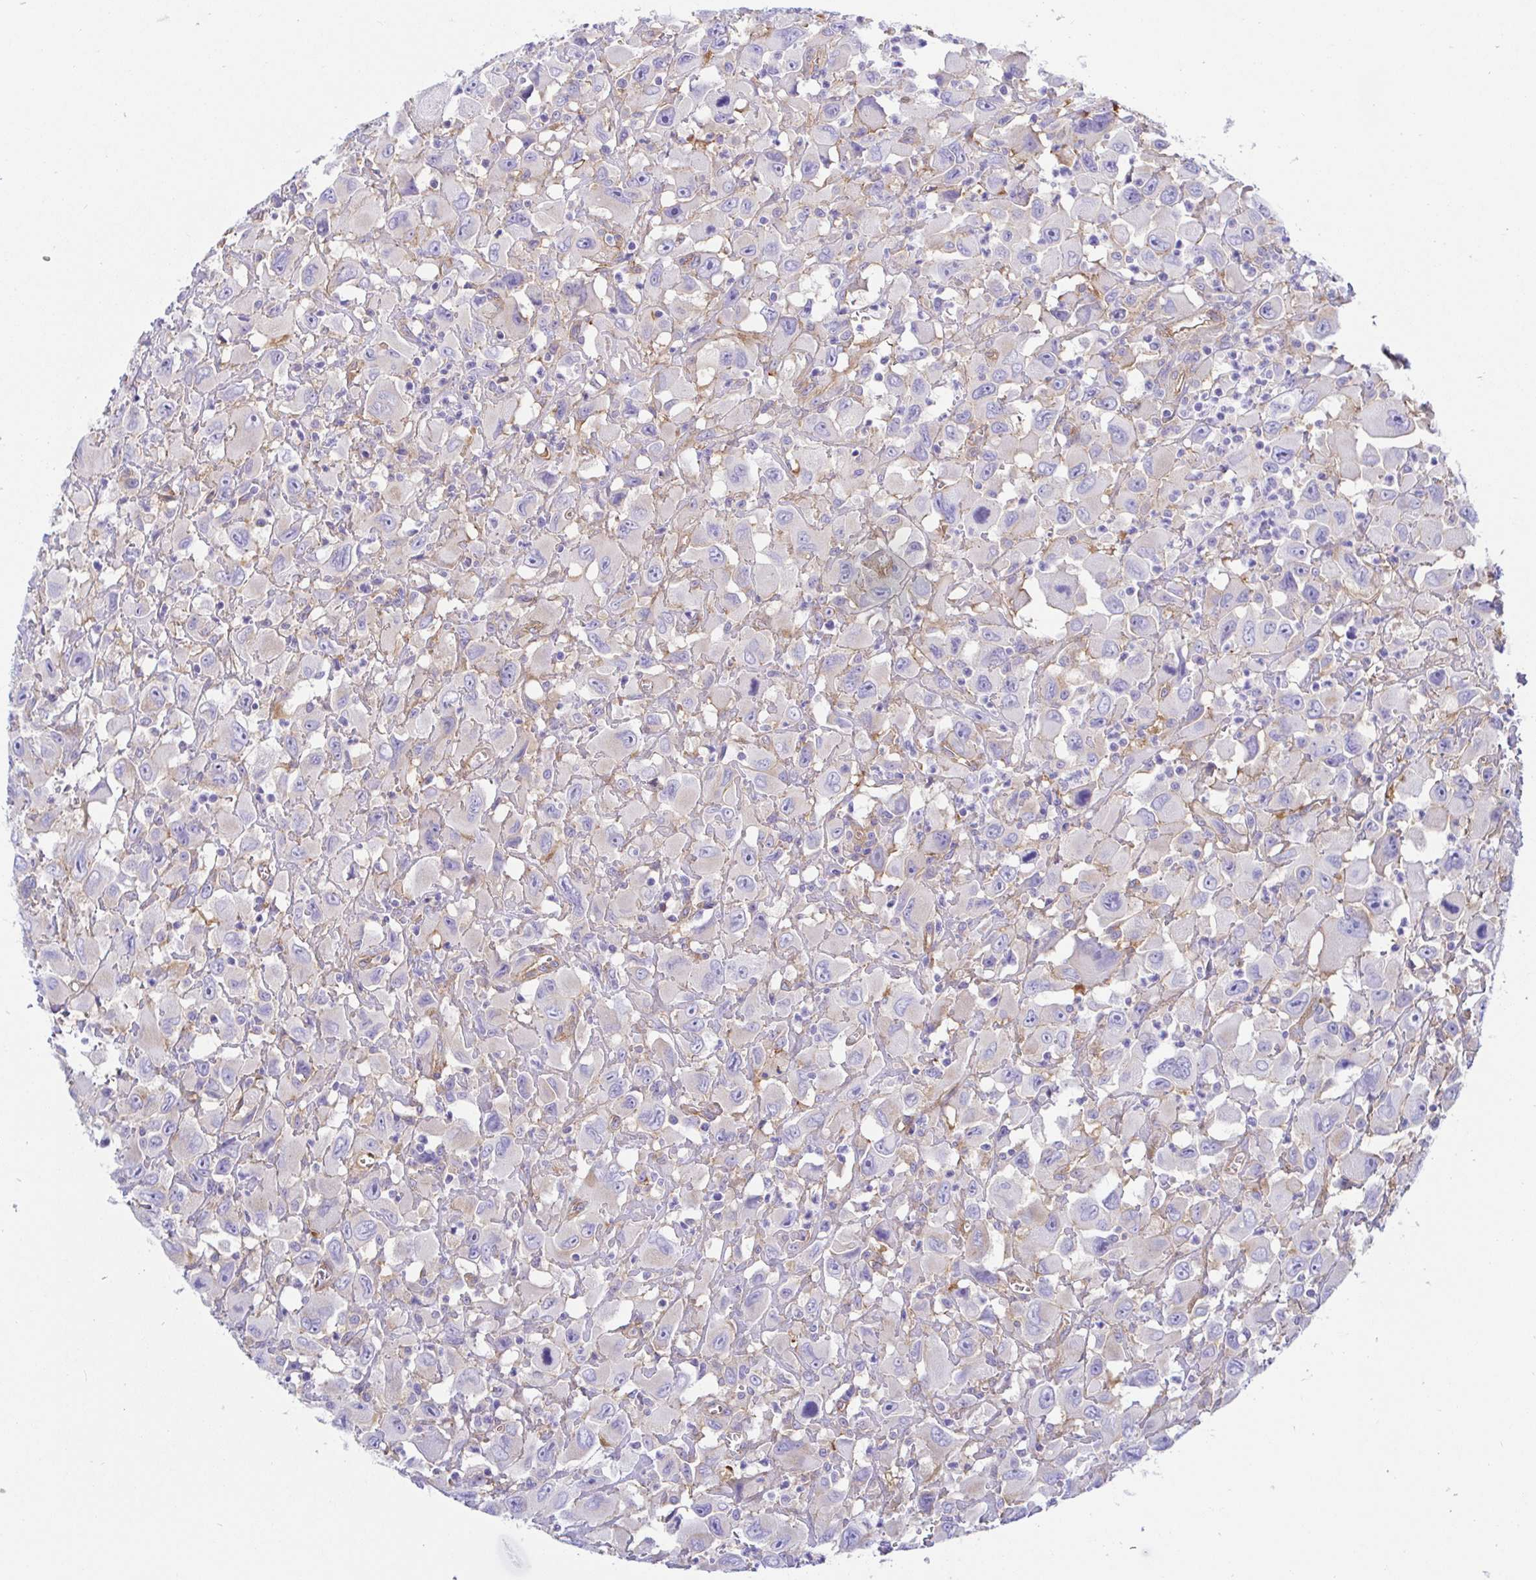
{"staining": {"intensity": "negative", "quantity": "none", "location": "none"}, "tissue": "head and neck cancer", "cell_type": "Tumor cells", "image_type": "cancer", "snomed": [{"axis": "morphology", "description": "Squamous cell carcinoma, NOS"}, {"axis": "morphology", "description": "Squamous cell carcinoma, metastatic, NOS"}, {"axis": "topography", "description": "Oral tissue"}, {"axis": "topography", "description": "Head-Neck"}], "caption": "Immunohistochemistry (IHC) image of head and neck cancer stained for a protein (brown), which reveals no positivity in tumor cells.", "gene": "ARL4D", "patient": {"sex": "female", "age": 85}}